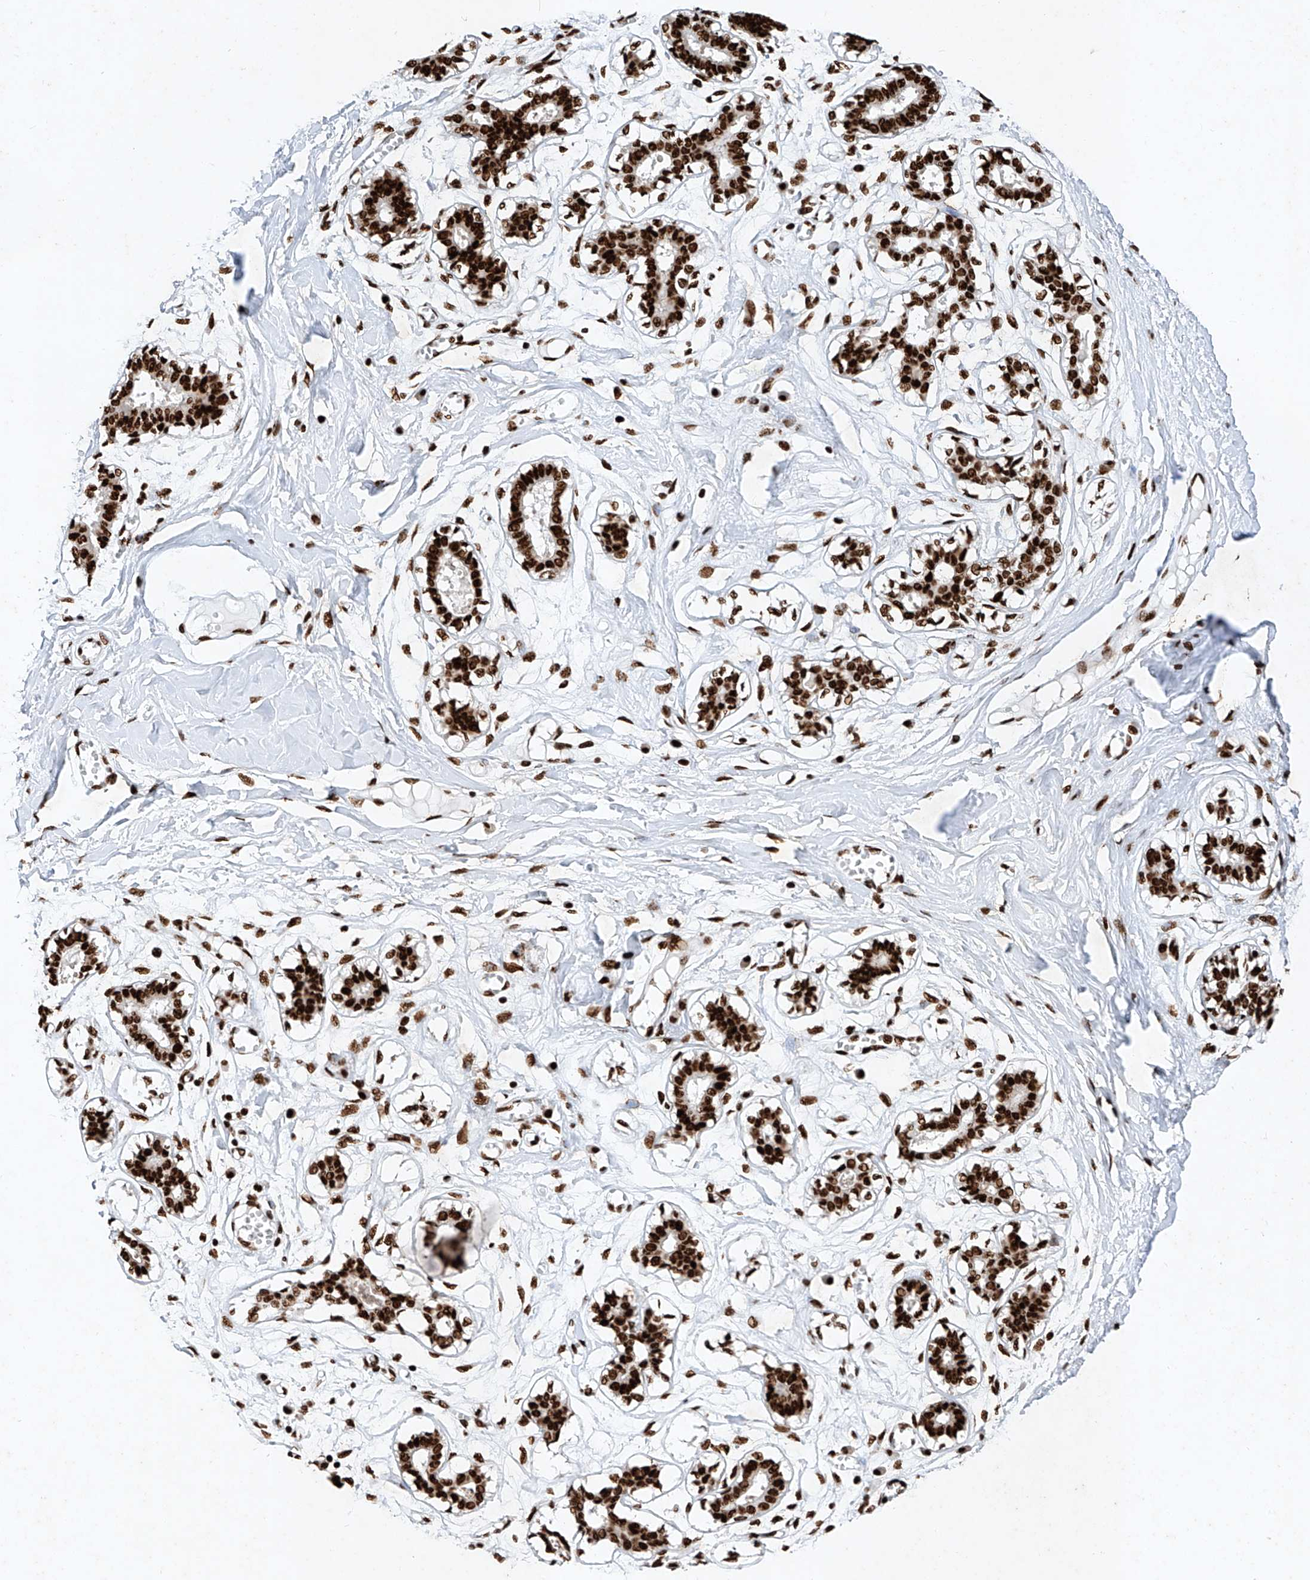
{"staining": {"intensity": "strong", "quantity": ">75%", "location": "nuclear"}, "tissue": "breast", "cell_type": "Adipocytes", "image_type": "normal", "snomed": [{"axis": "morphology", "description": "Normal tissue, NOS"}, {"axis": "topography", "description": "Breast"}], "caption": "IHC photomicrograph of unremarkable breast stained for a protein (brown), which exhibits high levels of strong nuclear positivity in about >75% of adipocytes.", "gene": "SRSF6", "patient": {"sex": "female", "age": 27}}